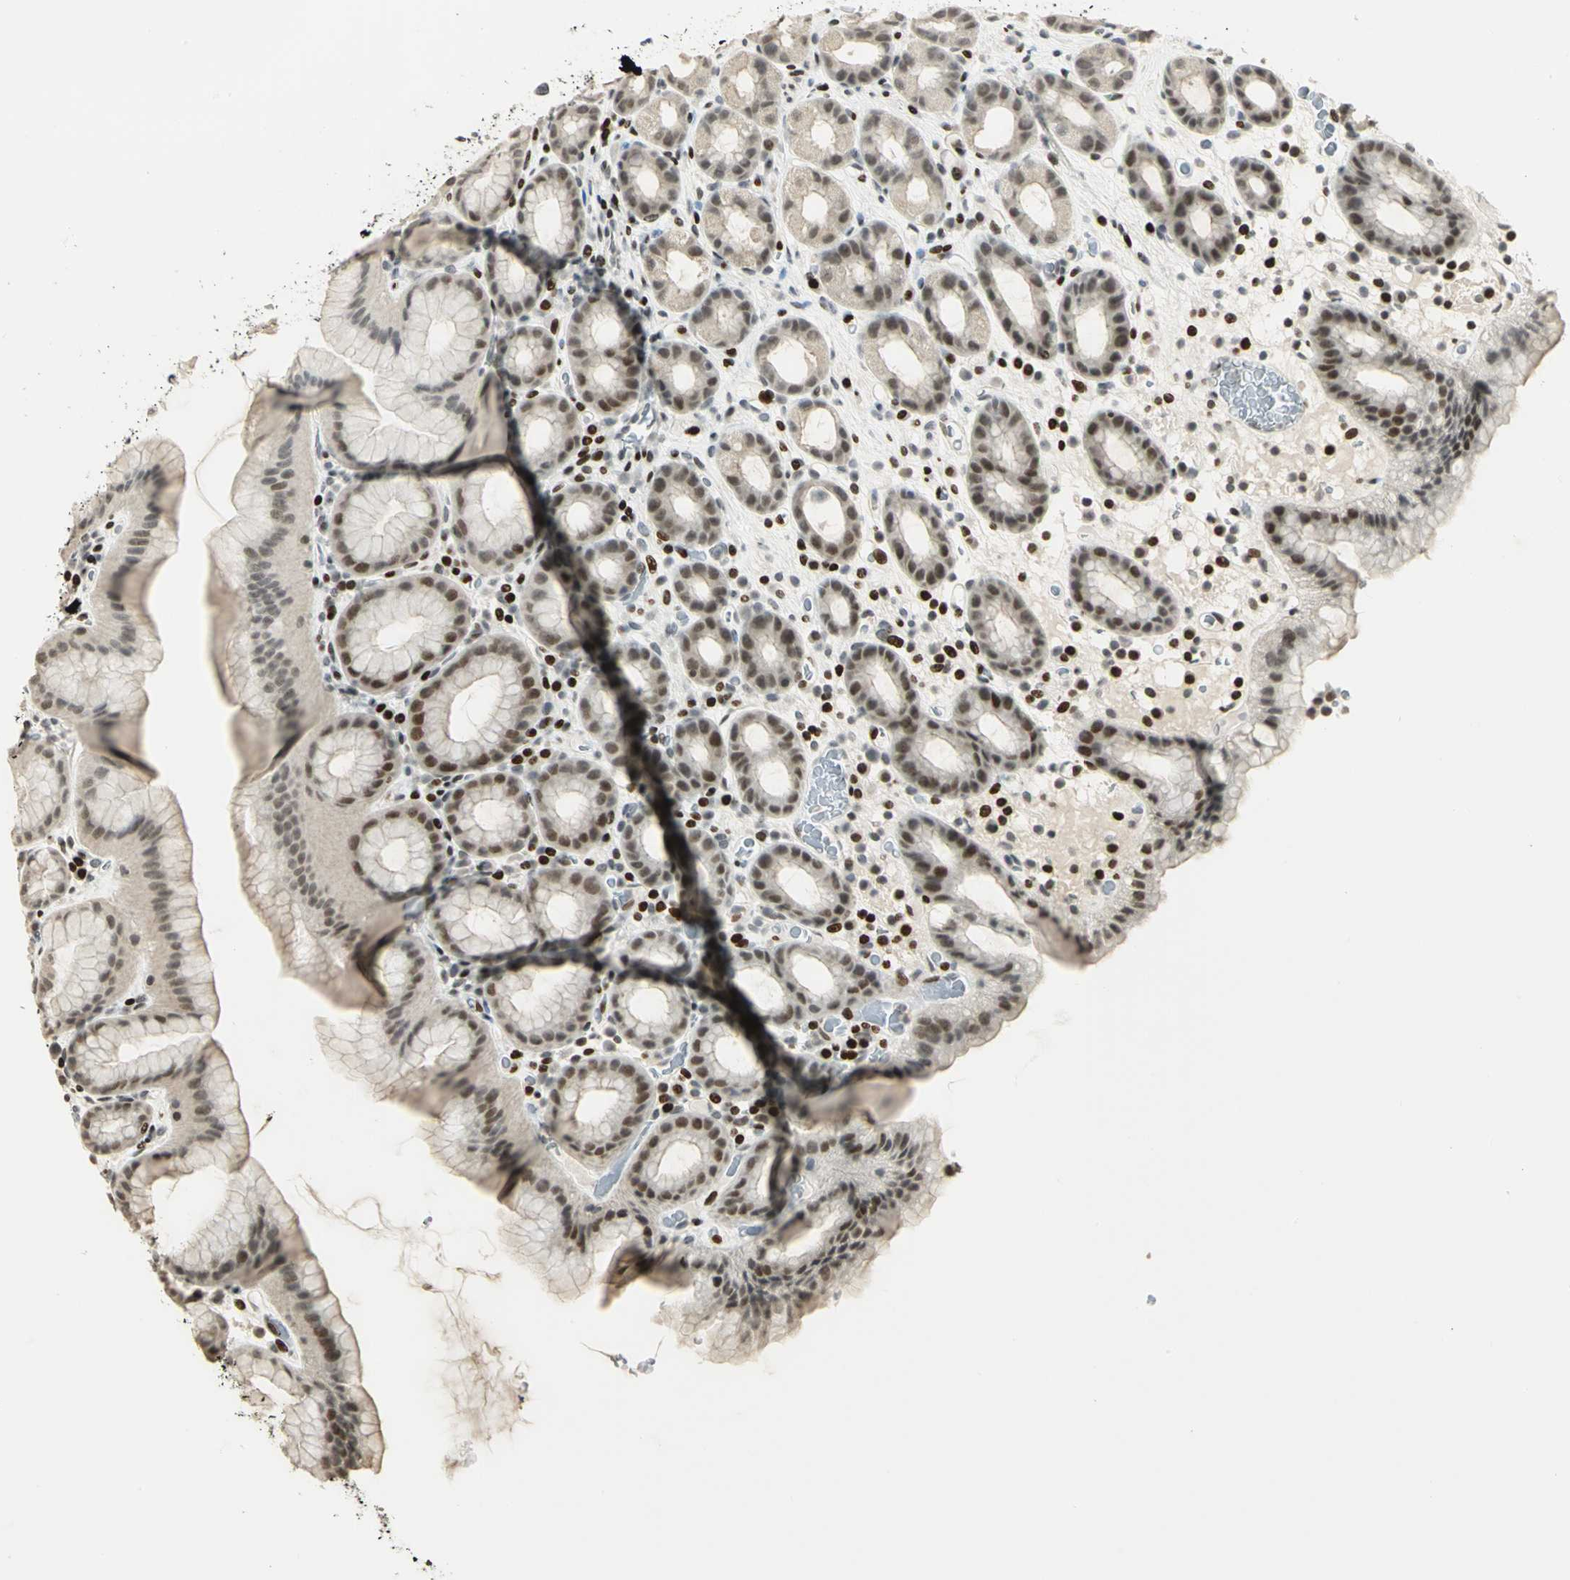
{"staining": {"intensity": "moderate", "quantity": ">75%", "location": "nuclear"}, "tissue": "stomach", "cell_type": "Glandular cells", "image_type": "normal", "snomed": [{"axis": "morphology", "description": "Normal tissue, NOS"}, {"axis": "topography", "description": "Stomach, upper"}], "caption": "DAB (3,3'-diaminobenzidine) immunohistochemical staining of unremarkable stomach exhibits moderate nuclear protein expression in approximately >75% of glandular cells.", "gene": "KDM1A", "patient": {"sex": "male", "age": 68}}